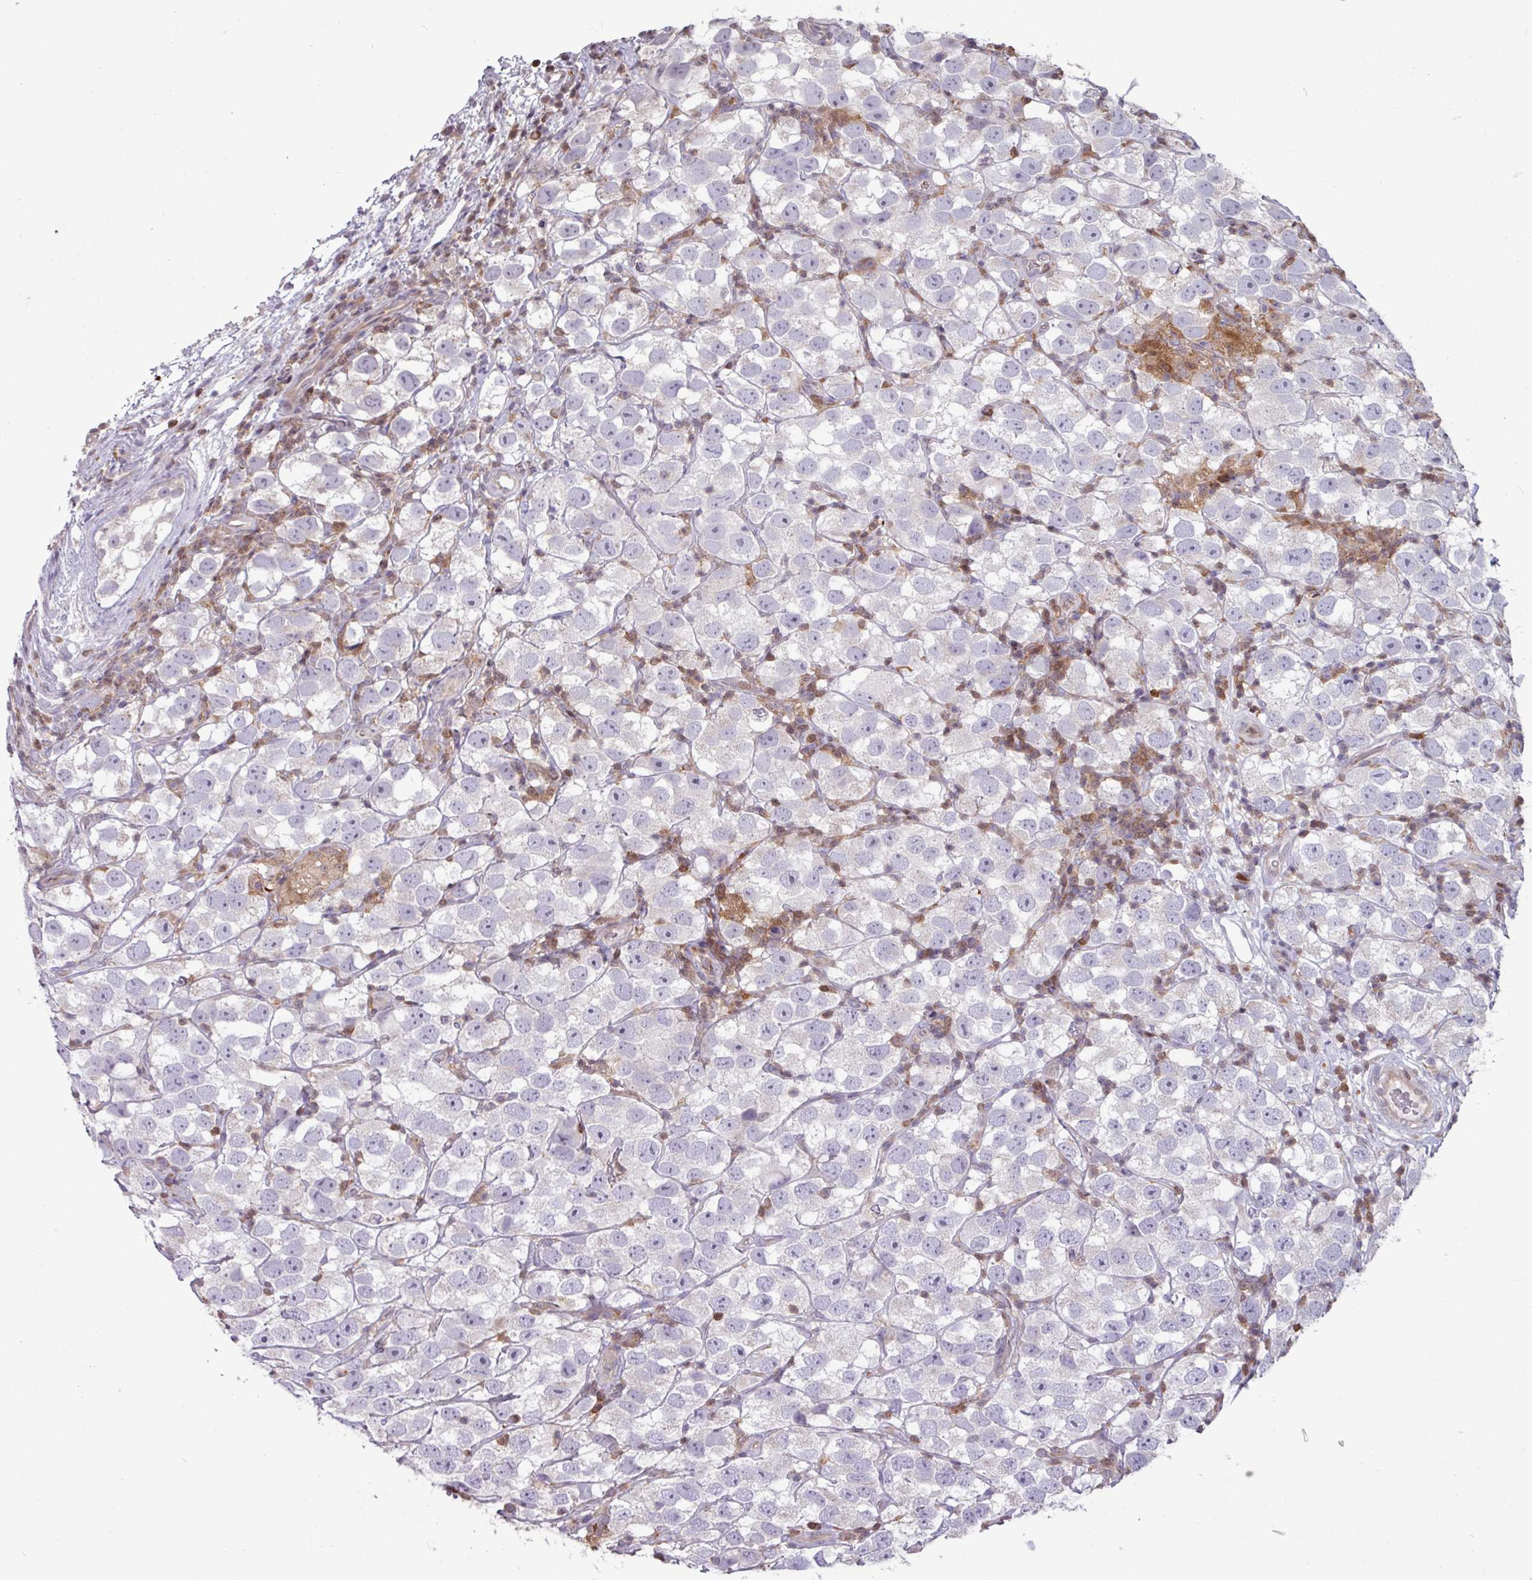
{"staining": {"intensity": "negative", "quantity": "none", "location": "none"}, "tissue": "testis cancer", "cell_type": "Tumor cells", "image_type": "cancer", "snomed": [{"axis": "morphology", "description": "Seminoma, NOS"}, {"axis": "topography", "description": "Testis"}], "caption": "Immunohistochemistry (IHC) micrograph of neoplastic tissue: human testis cancer stained with DAB (3,3'-diaminobenzidine) displays no significant protein positivity in tumor cells.", "gene": "SEC61G", "patient": {"sex": "male", "age": 26}}